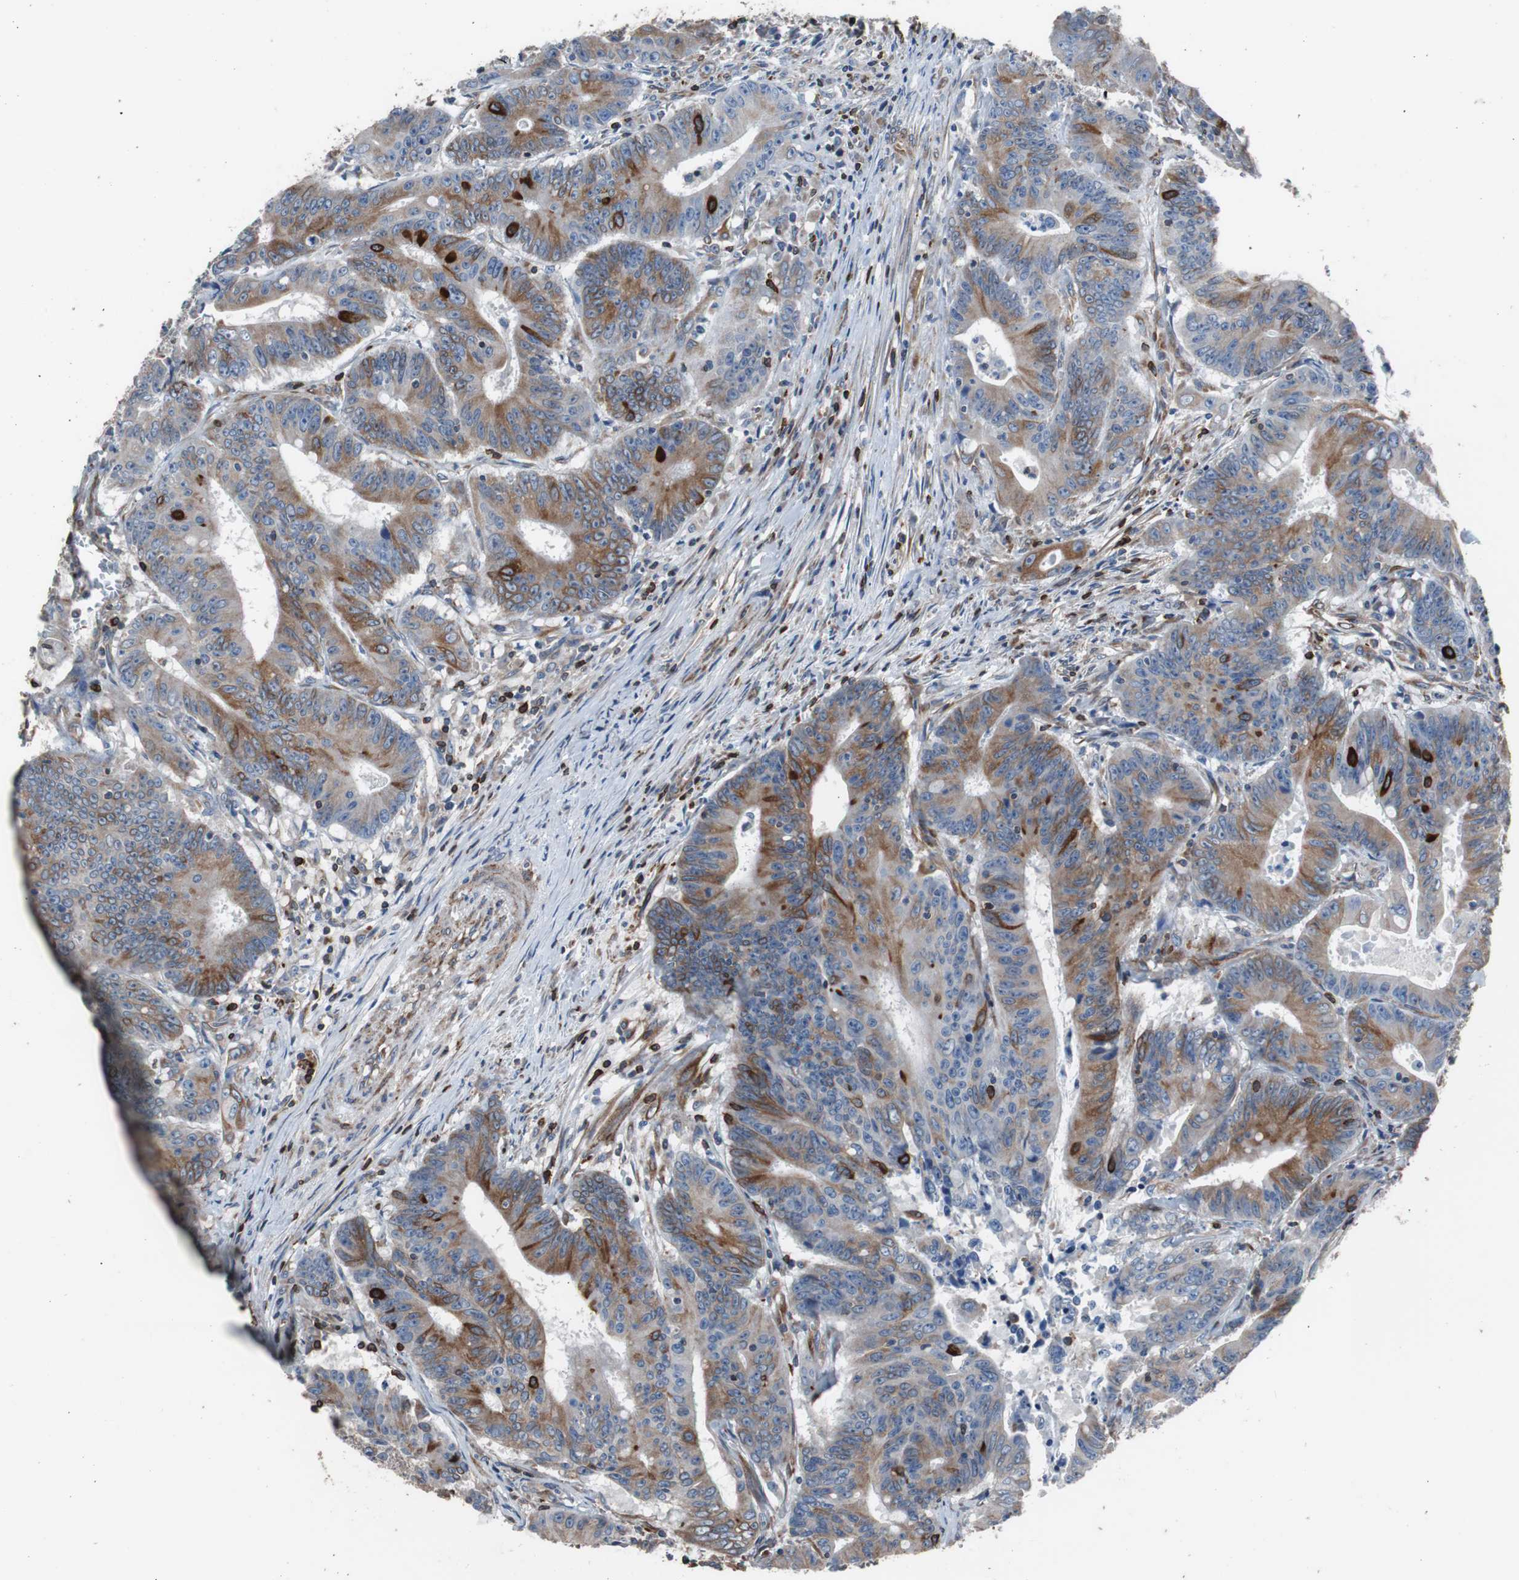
{"staining": {"intensity": "moderate", "quantity": ">75%", "location": "cytoplasmic/membranous"}, "tissue": "colorectal cancer", "cell_type": "Tumor cells", "image_type": "cancer", "snomed": [{"axis": "morphology", "description": "Adenocarcinoma, NOS"}, {"axis": "topography", "description": "Colon"}], "caption": "Adenocarcinoma (colorectal) tissue reveals moderate cytoplasmic/membranous positivity in approximately >75% of tumor cells (DAB IHC, brown staining for protein, blue staining for nuclei).", "gene": "PBXIP1", "patient": {"sex": "male", "age": 45}}